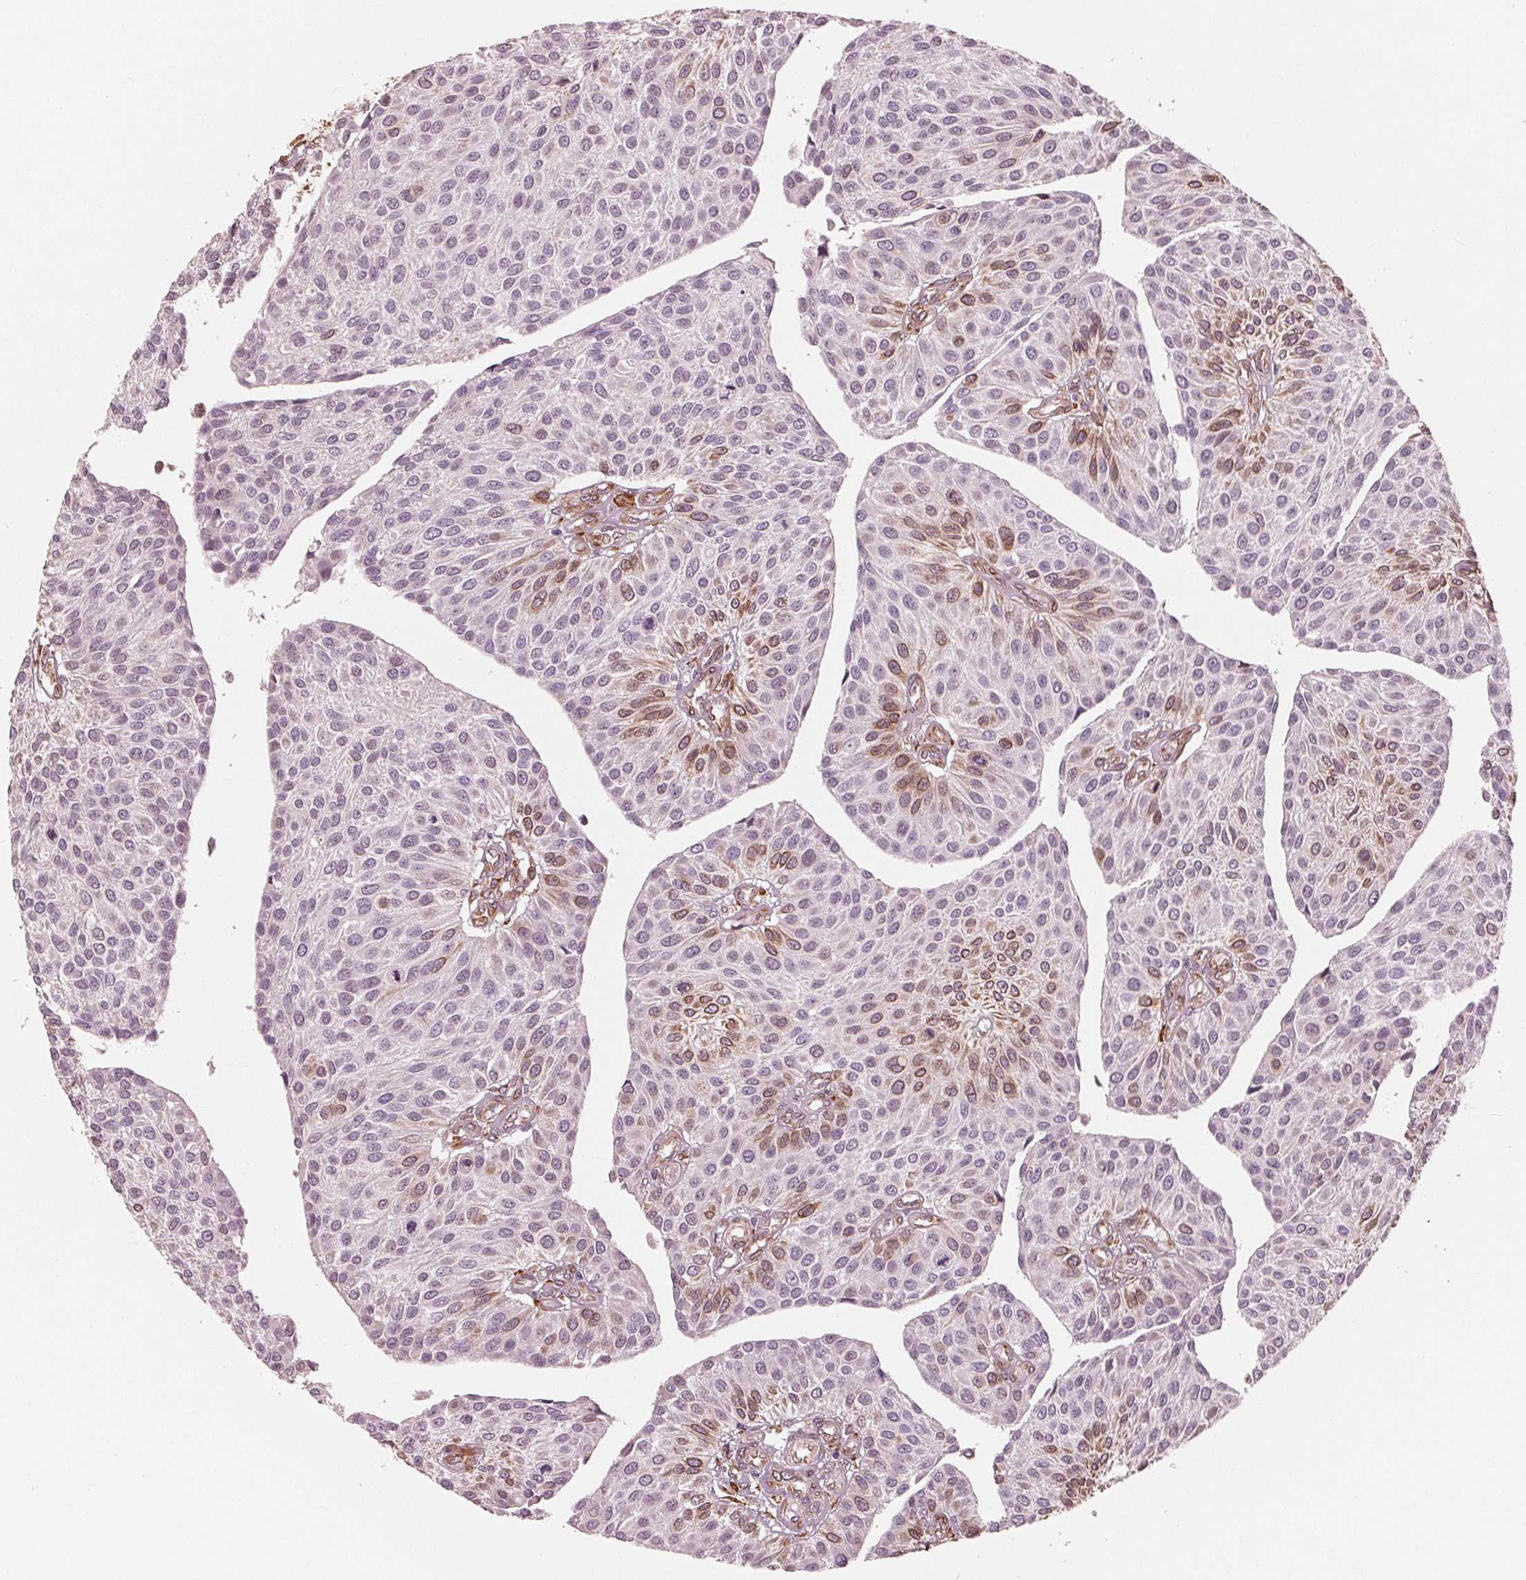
{"staining": {"intensity": "moderate", "quantity": "<25%", "location": "cytoplasmic/membranous"}, "tissue": "urothelial cancer", "cell_type": "Tumor cells", "image_type": "cancer", "snomed": [{"axis": "morphology", "description": "Urothelial carcinoma, NOS"}, {"axis": "topography", "description": "Urinary bladder"}], "caption": "Transitional cell carcinoma stained for a protein (brown) demonstrates moderate cytoplasmic/membranous positive expression in approximately <25% of tumor cells.", "gene": "IKBIP", "patient": {"sex": "male", "age": 55}}